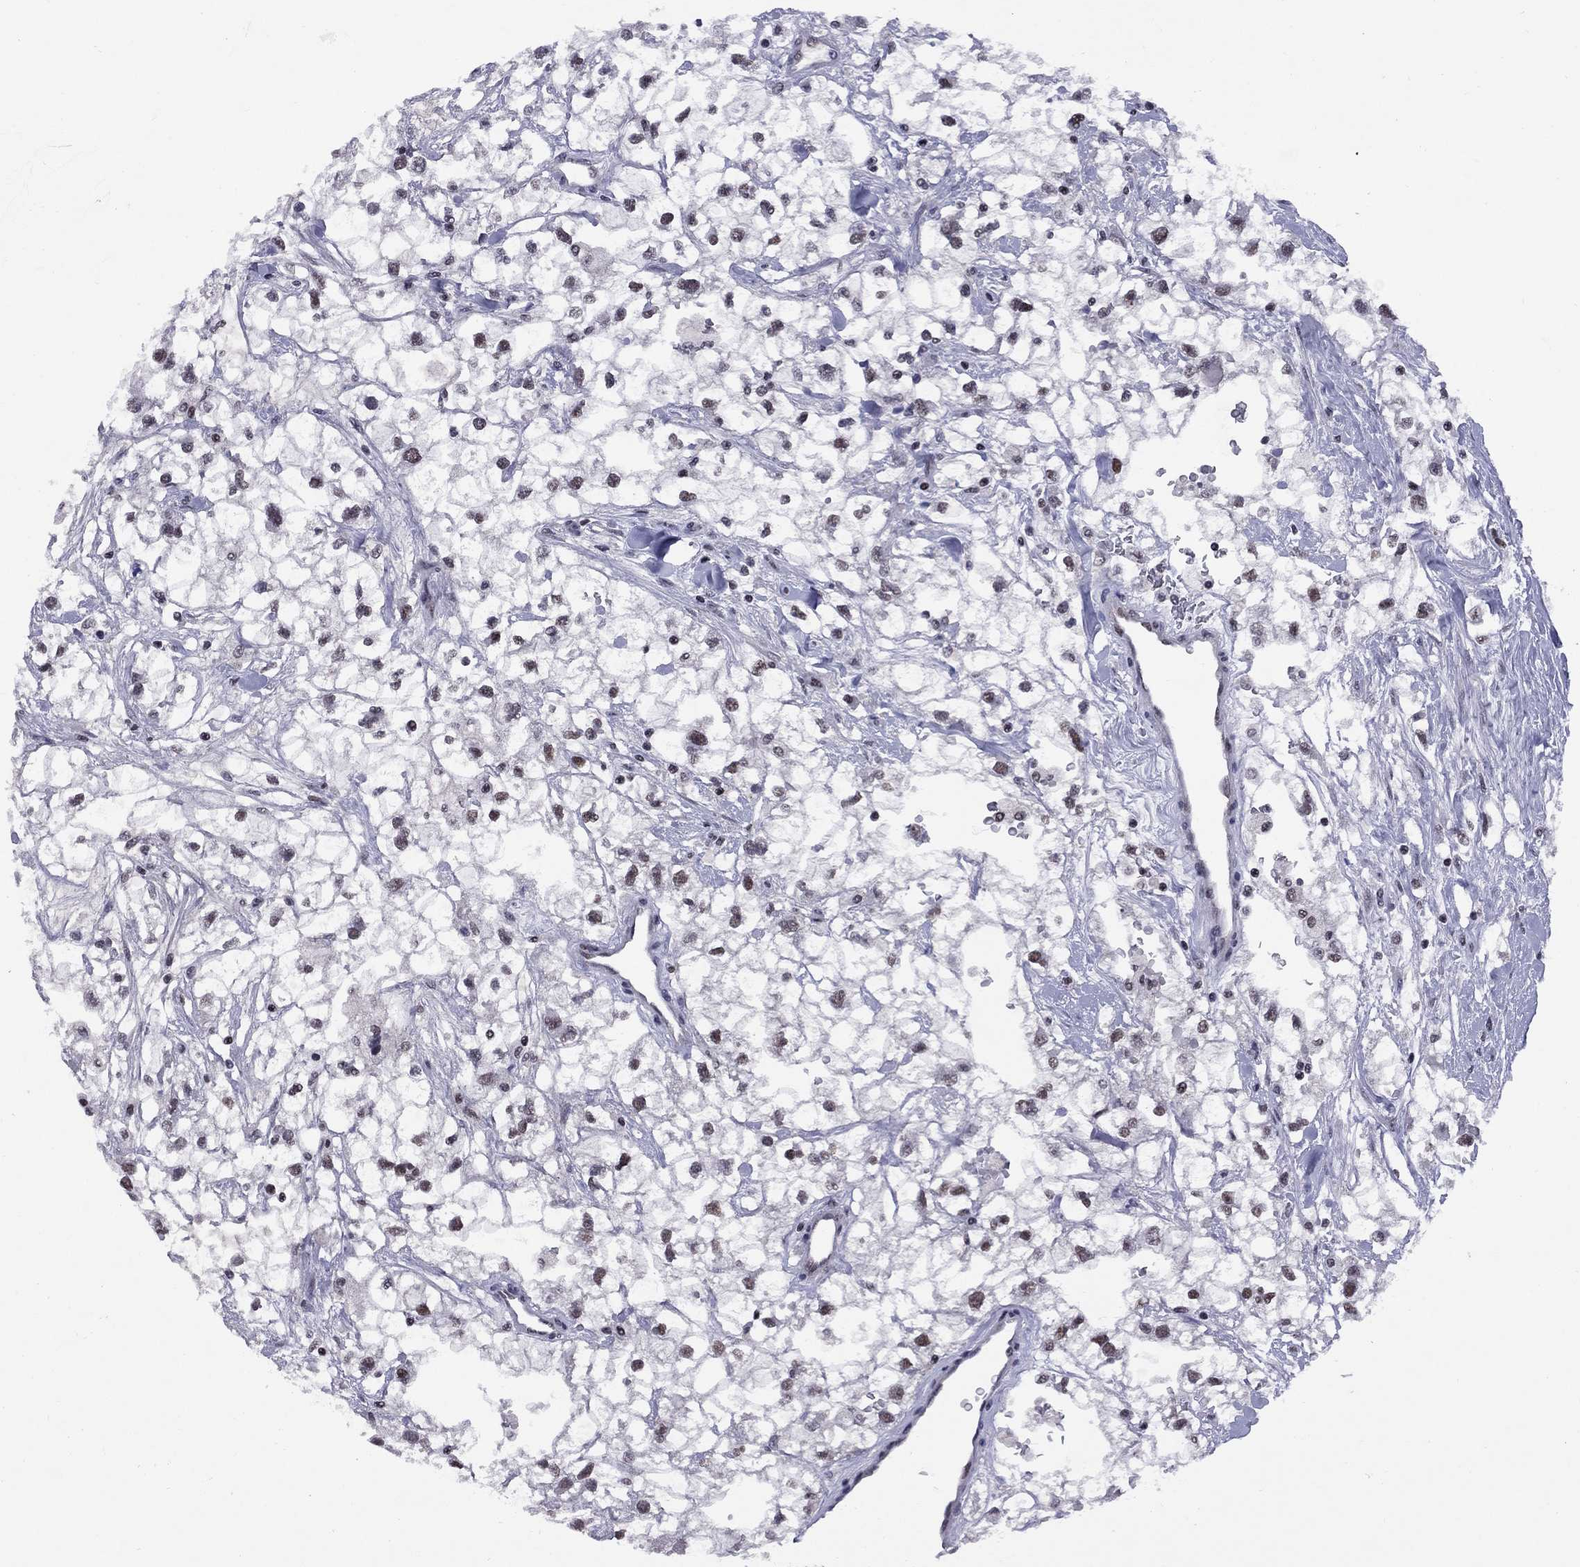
{"staining": {"intensity": "moderate", "quantity": "<25%", "location": "nuclear"}, "tissue": "renal cancer", "cell_type": "Tumor cells", "image_type": "cancer", "snomed": [{"axis": "morphology", "description": "Adenocarcinoma, NOS"}, {"axis": "topography", "description": "Kidney"}], "caption": "Protein positivity by IHC exhibits moderate nuclear staining in approximately <25% of tumor cells in renal cancer (adenocarcinoma).", "gene": "TAF9", "patient": {"sex": "male", "age": 59}}